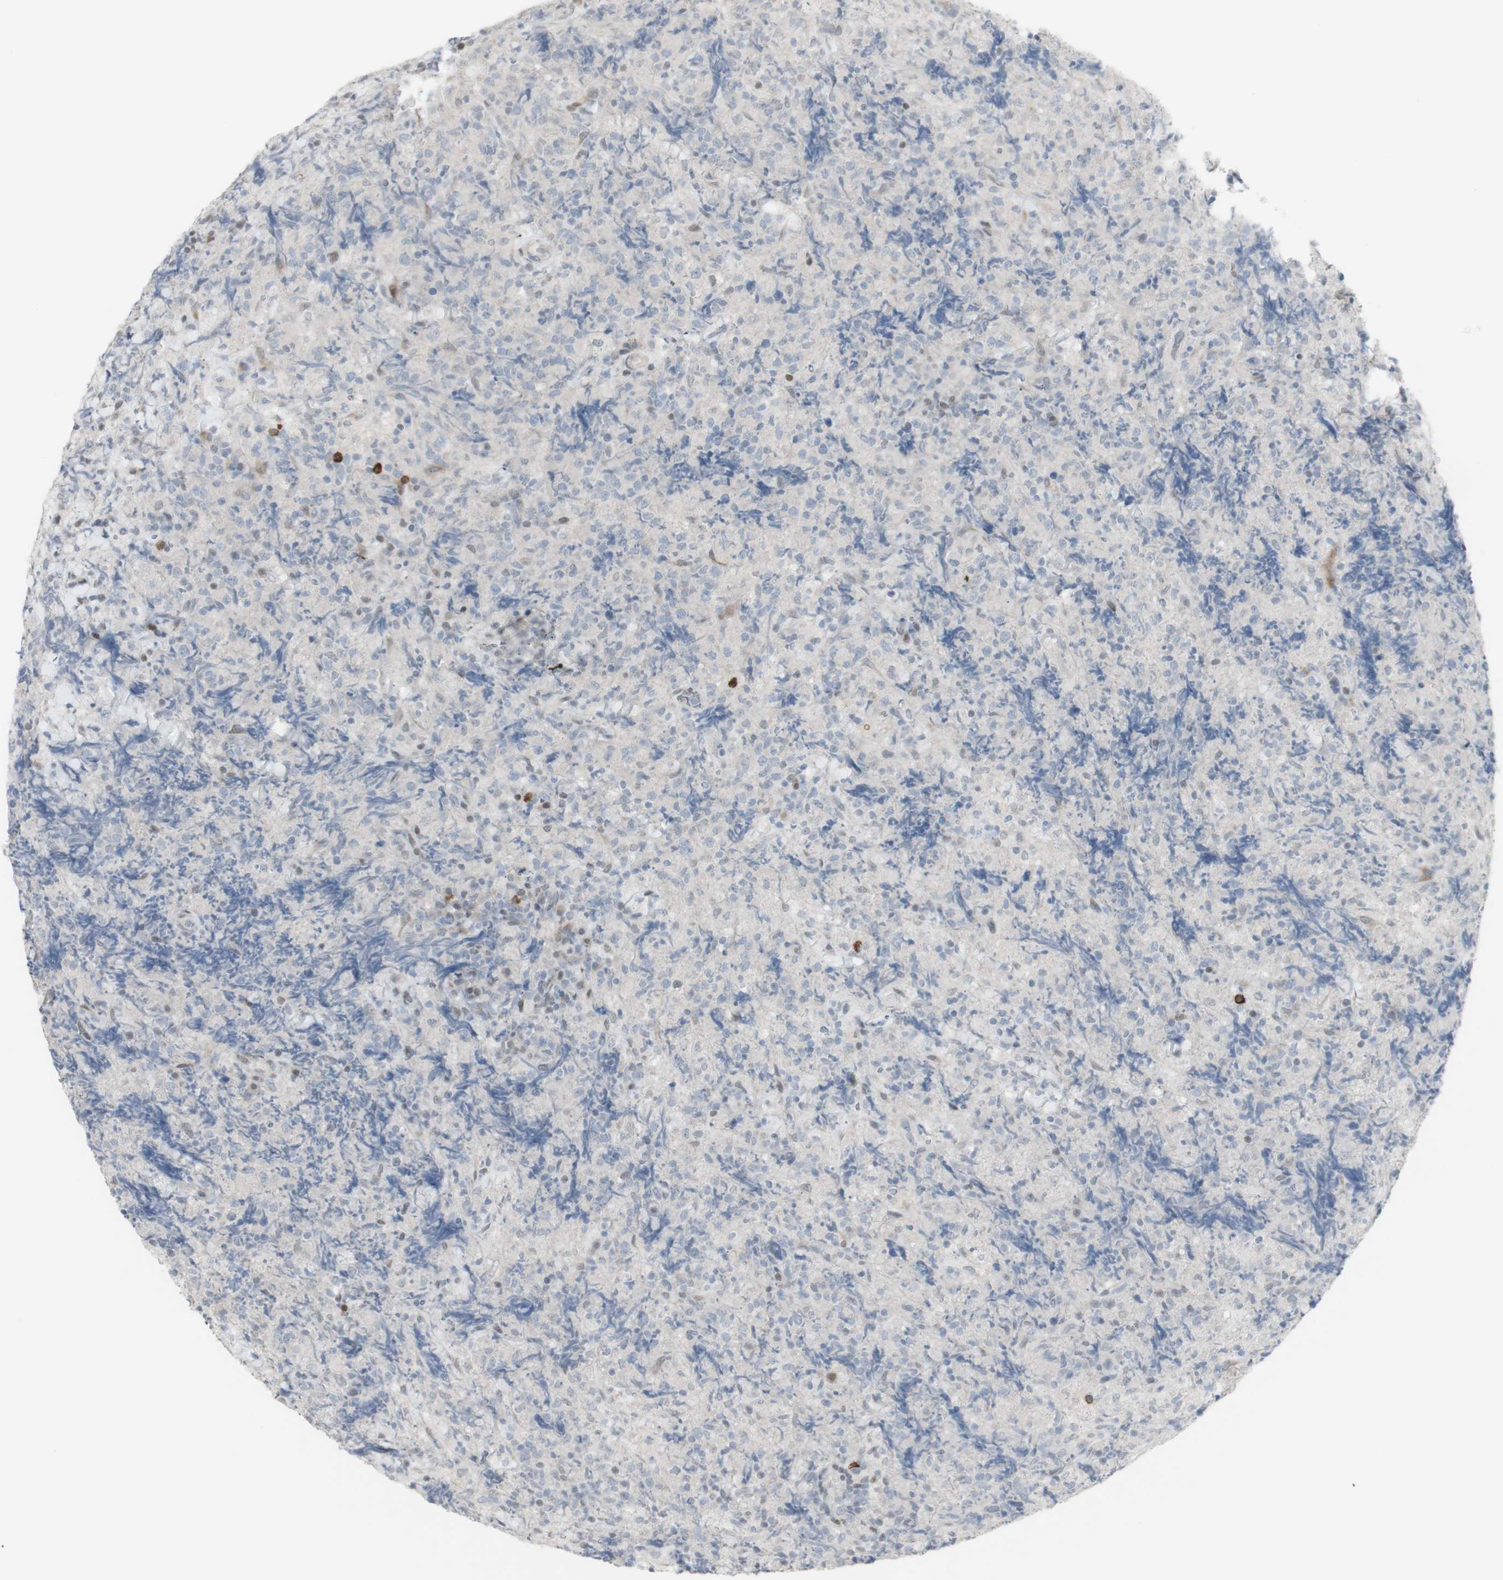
{"staining": {"intensity": "negative", "quantity": "none", "location": "none"}, "tissue": "lymphoma", "cell_type": "Tumor cells", "image_type": "cancer", "snomed": [{"axis": "morphology", "description": "Malignant lymphoma, non-Hodgkin's type, High grade"}, {"axis": "topography", "description": "Tonsil"}], "caption": "Lymphoma stained for a protein using immunohistochemistry exhibits no expression tumor cells.", "gene": "C1orf116", "patient": {"sex": "female", "age": 36}}